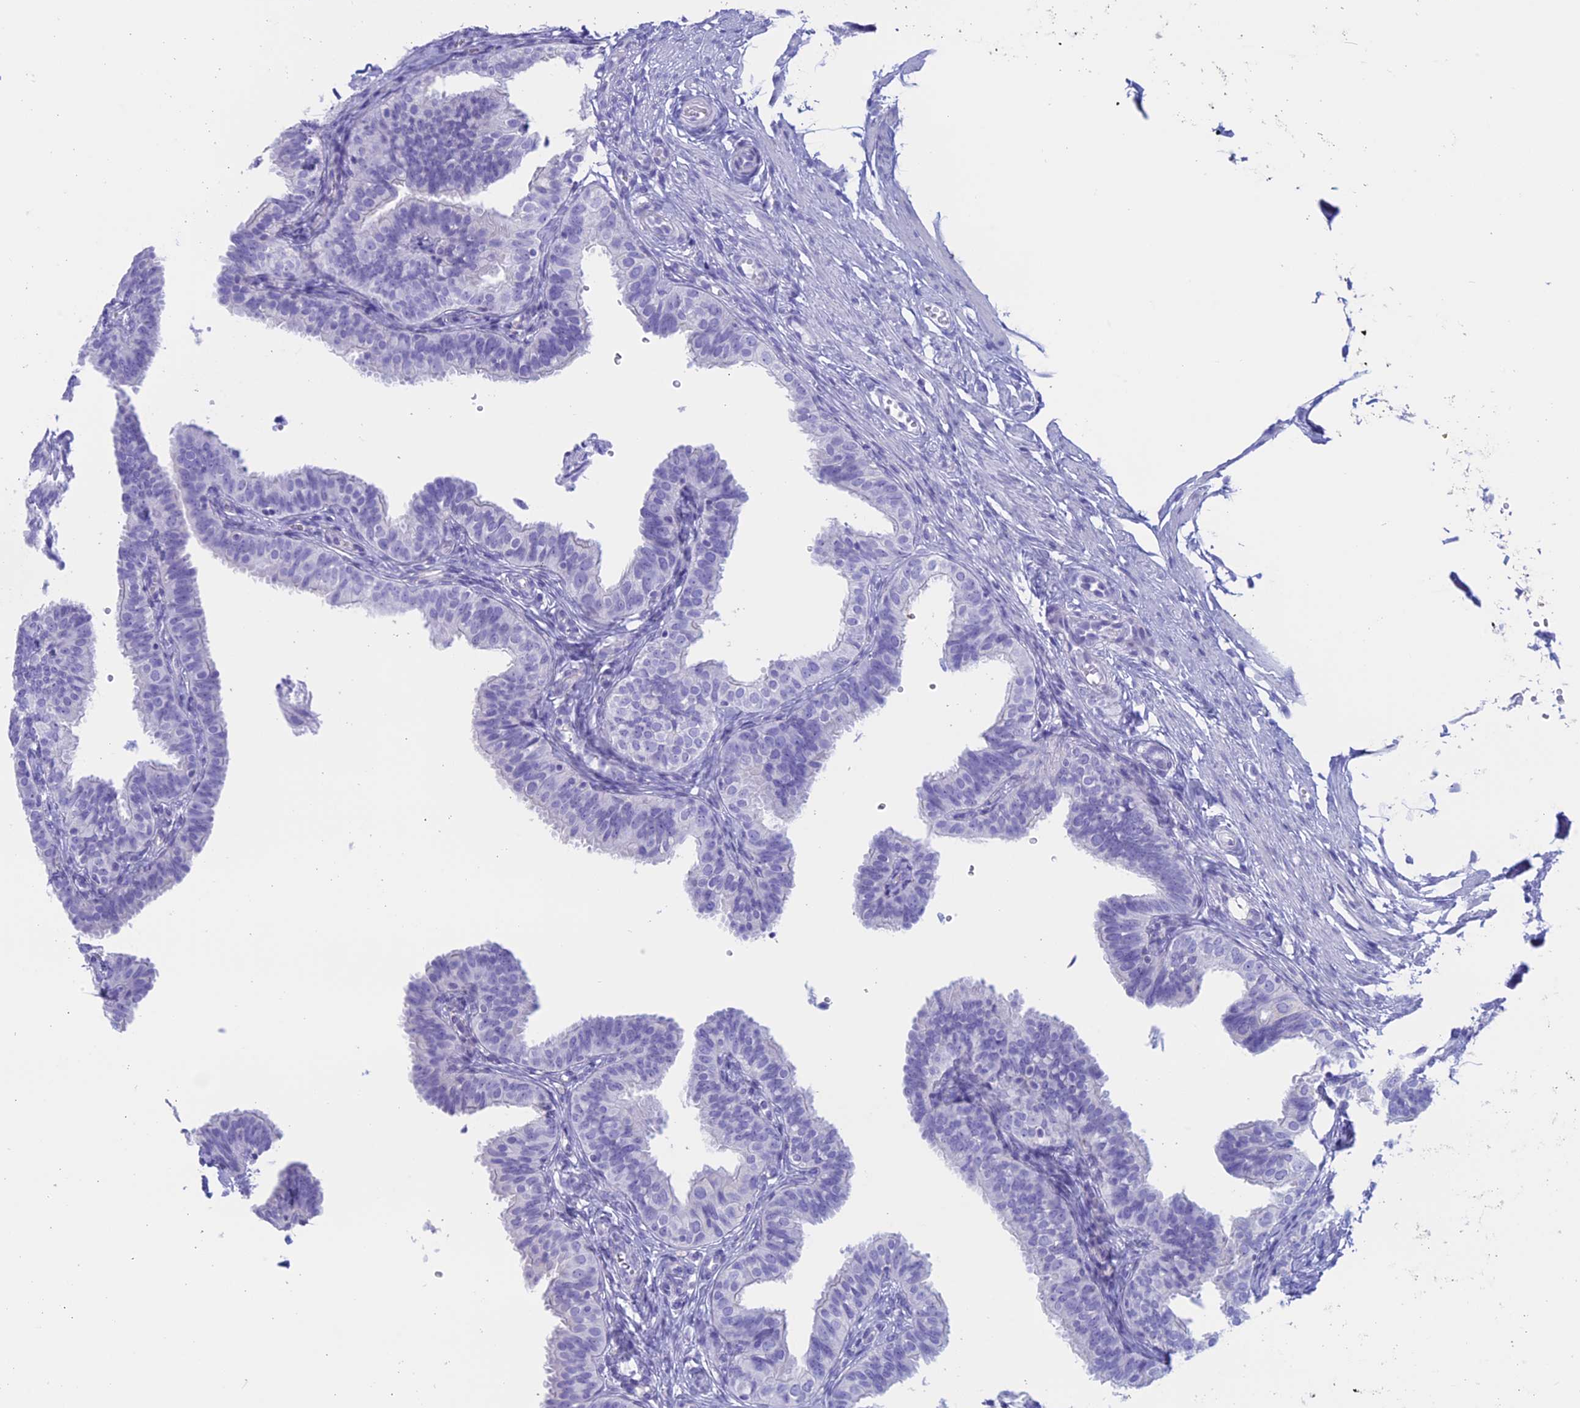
{"staining": {"intensity": "negative", "quantity": "none", "location": "none"}, "tissue": "fallopian tube", "cell_type": "Glandular cells", "image_type": "normal", "snomed": [{"axis": "morphology", "description": "Normal tissue, NOS"}, {"axis": "topography", "description": "Fallopian tube"}], "caption": "There is no significant staining in glandular cells of fallopian tube.", "gene": "RP1", "patient": {"sex": "female", "age": 35}}